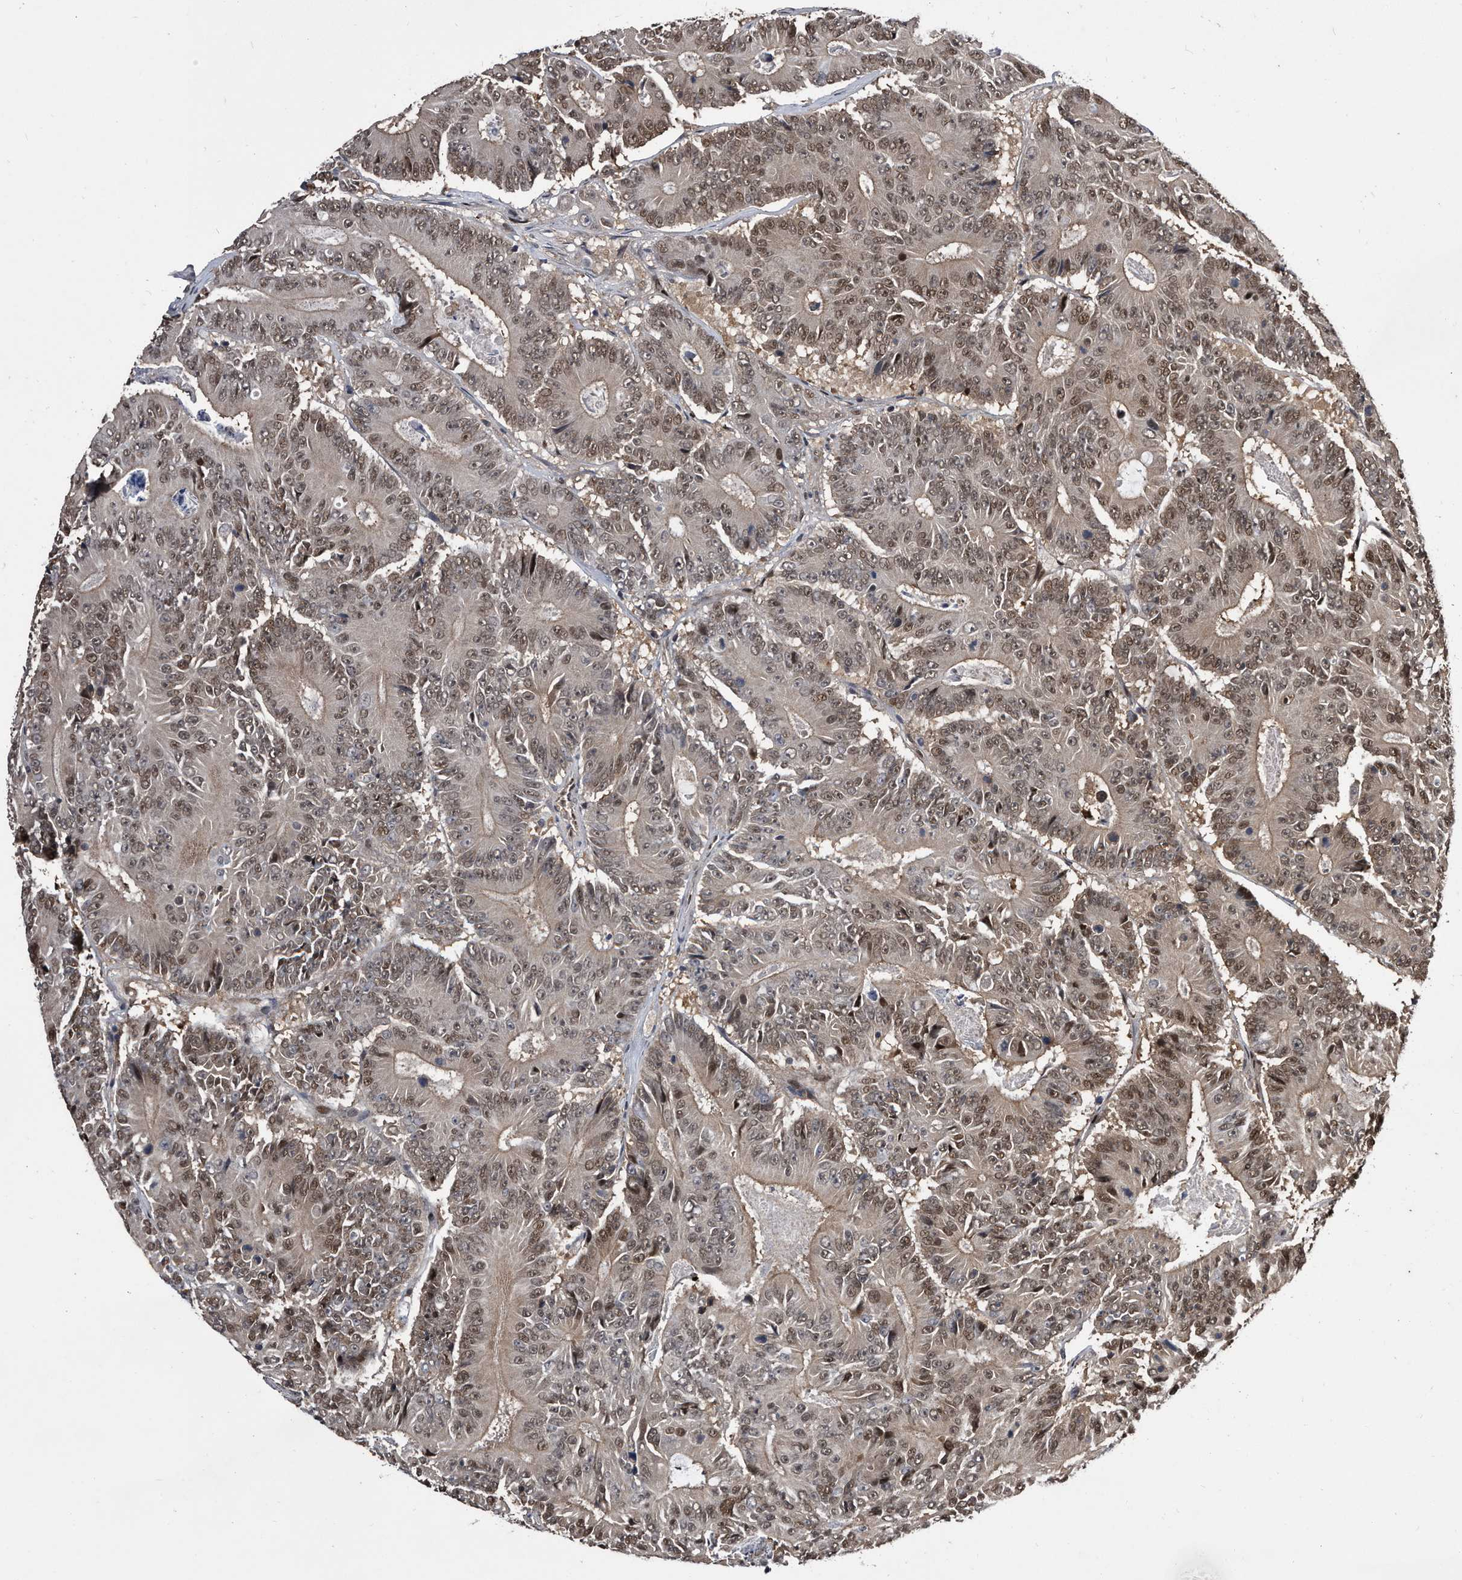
{"staining": {"intensity": "moderate", "quantity": ">75%", "location": "nuclear"}, "tissue": "colorectal cancer", "cell_type": "Tumor cells", "image_type": "cancer", "snomed": [{"axis": "morphology", "description": "Adenocarcinoma, NOS"}, {"axis": "topography", "description": "Colon"}], "caption": "This is a micrograph of immunohistochemistry staining of adenocarcinoma (colorectal), which shows moderate expression in the nuclear of tumor cells.", "gene": "RAD23B", "patient": {"sex": "male", "age": 83}}